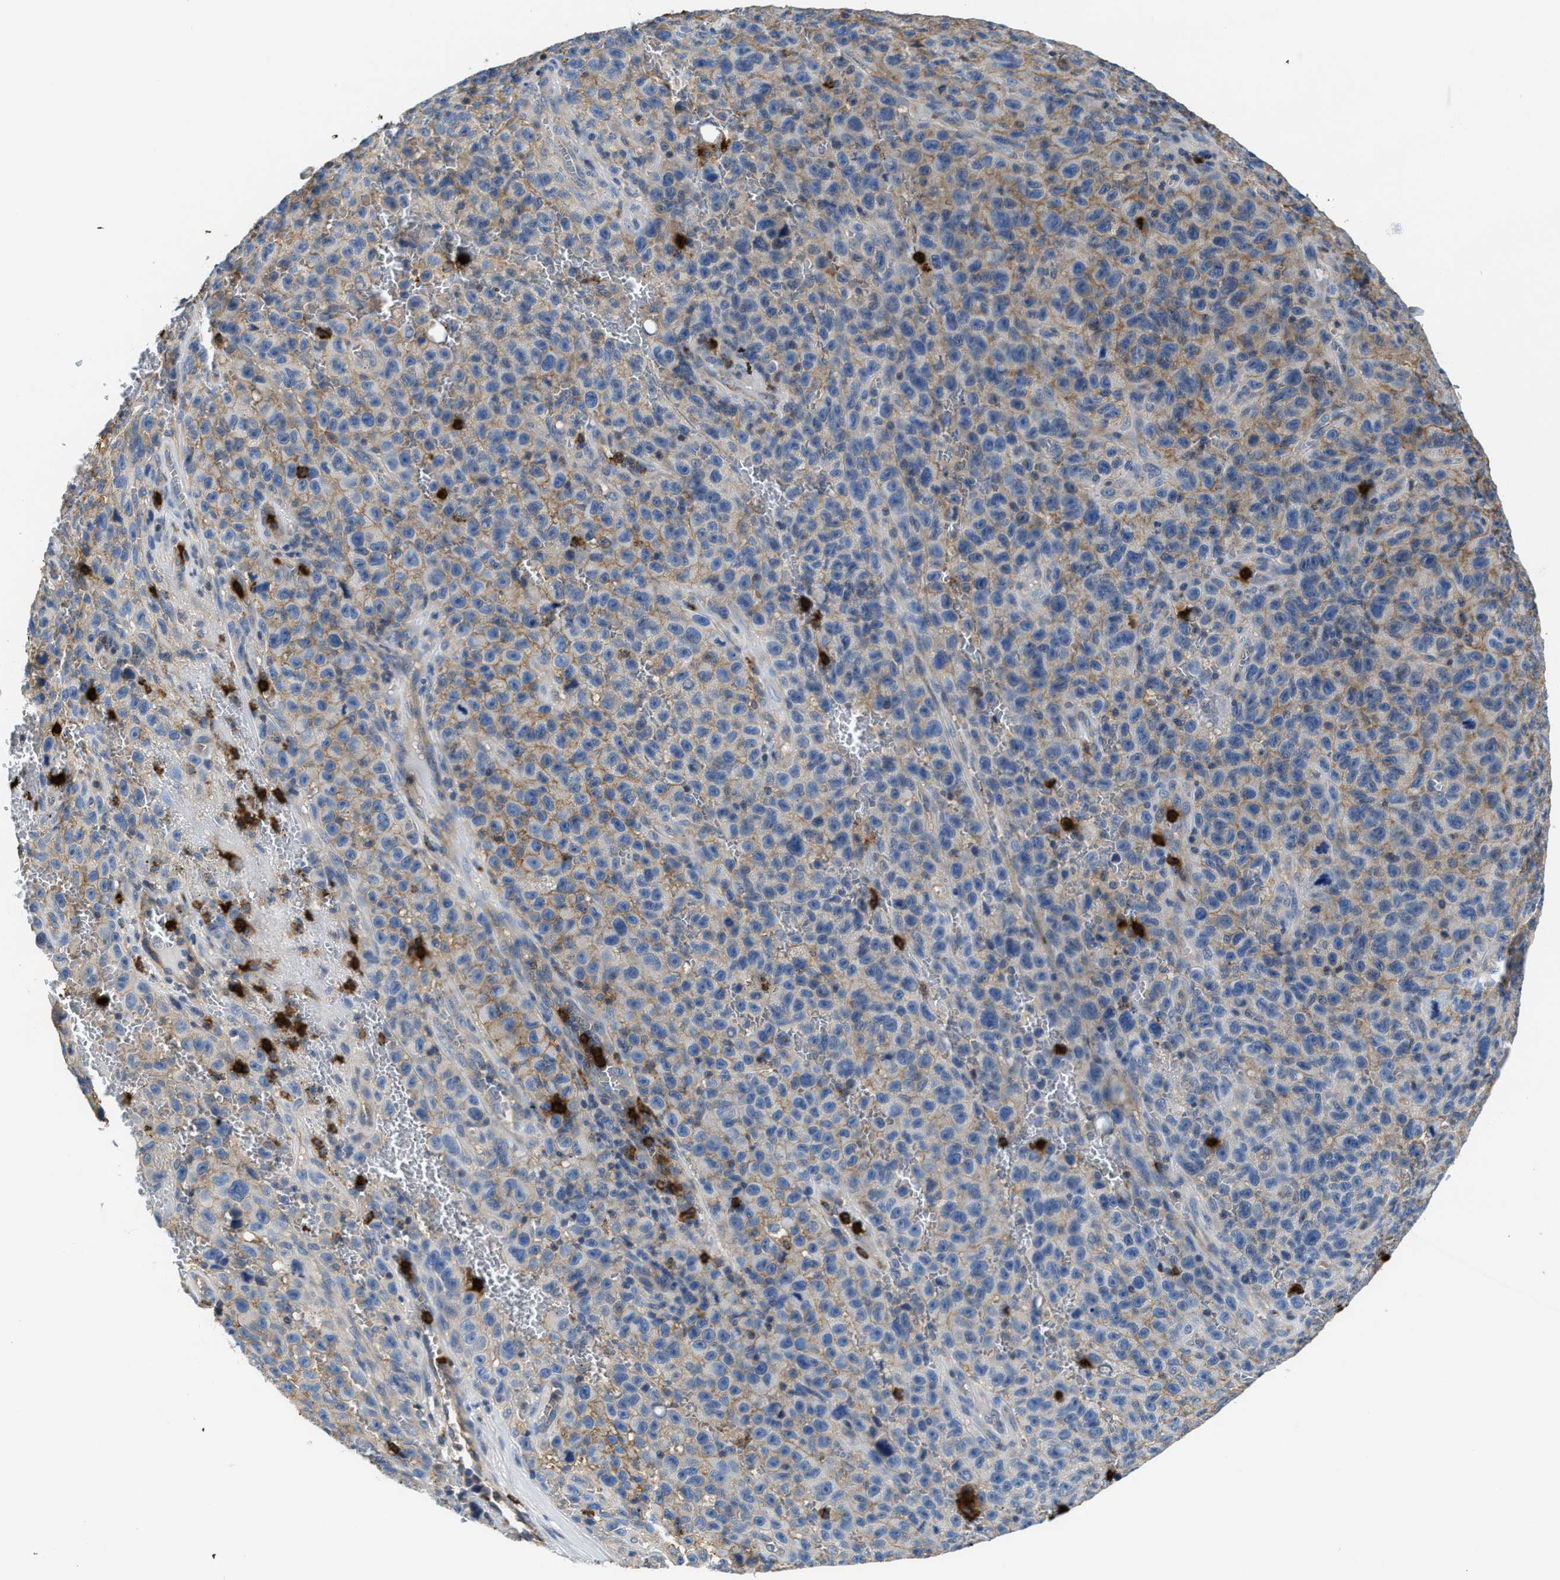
{"staining": {"intensity": "negative", "quantity": "none", "location": "none"}, "tissue": "melanoma", "cell_type": "Tumor cells", "image_type": "cancer", "snomed": [{"axis": "morphology", "description": "Malignant melanoma, NOS"}, {"axis": "topography", "description": "Skin"}], "caption": "DAB (3,3'-diaminobenzidine) immunohistochemical staining of human melanoma shows no significant staining in tumor cells.", "gene": "TRAF6", "patient": {"sex": "female", "age": 82}}